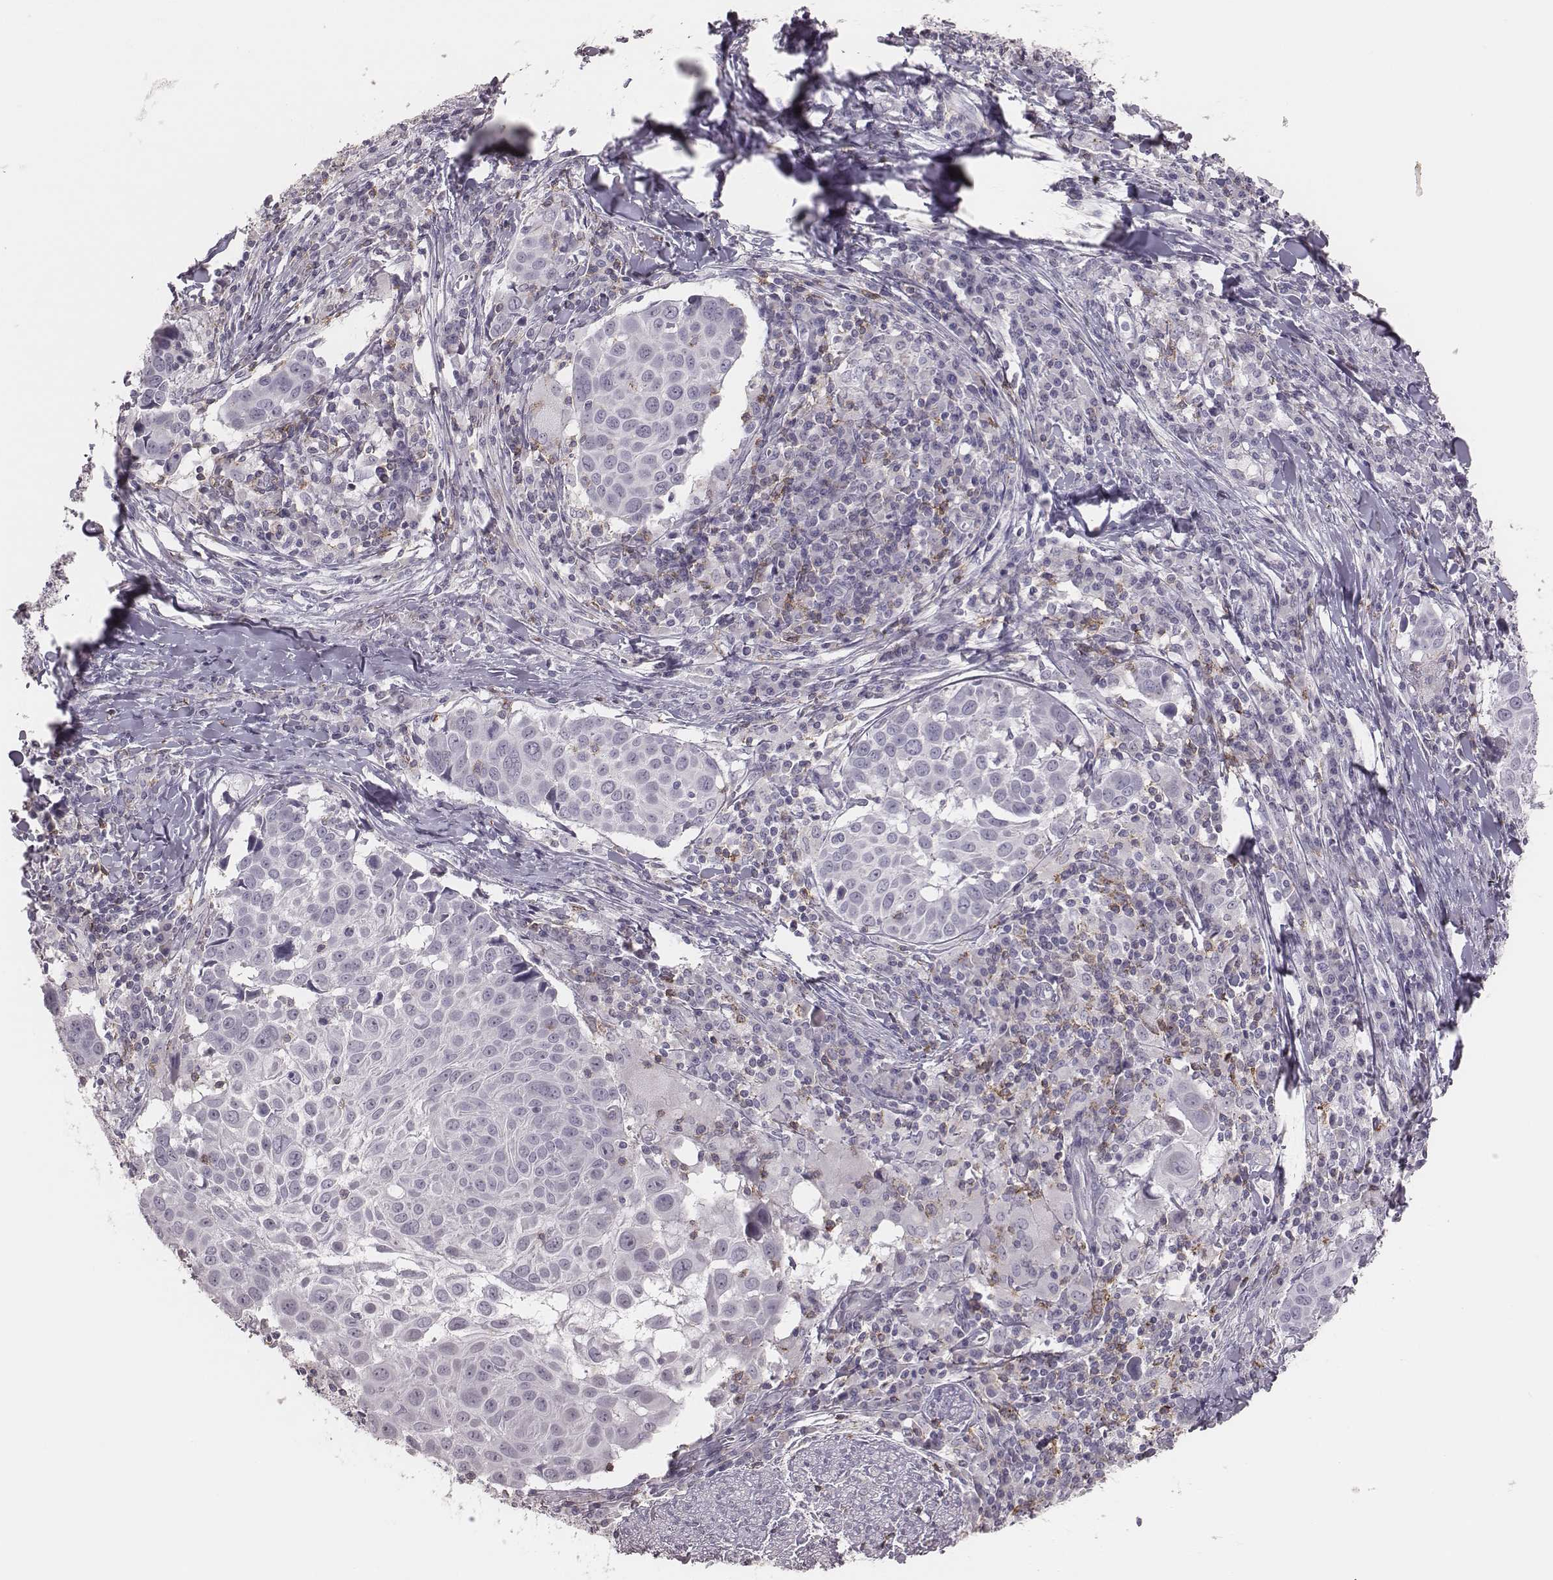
{"staining": {"intensity": "negative", "quantity": "none", "location": "none"}, "tissue": "lung cancer", "cell_type": "Tumor cells", "image_type": "cancer", "snomed": [{"axis": "morphology", "description": "Squamous cell carcinoma, NOS"}, {"axis": "topography", "description": "Lung"}], "caption": "A high-resolution image shows immunohistochemistry staining of lung cancer (squamous cell carcinoma), which exhibits no significant positivity in tumor cells.", "gene": "PDCD1", "patient": {"sex": "male", "age": 57}}